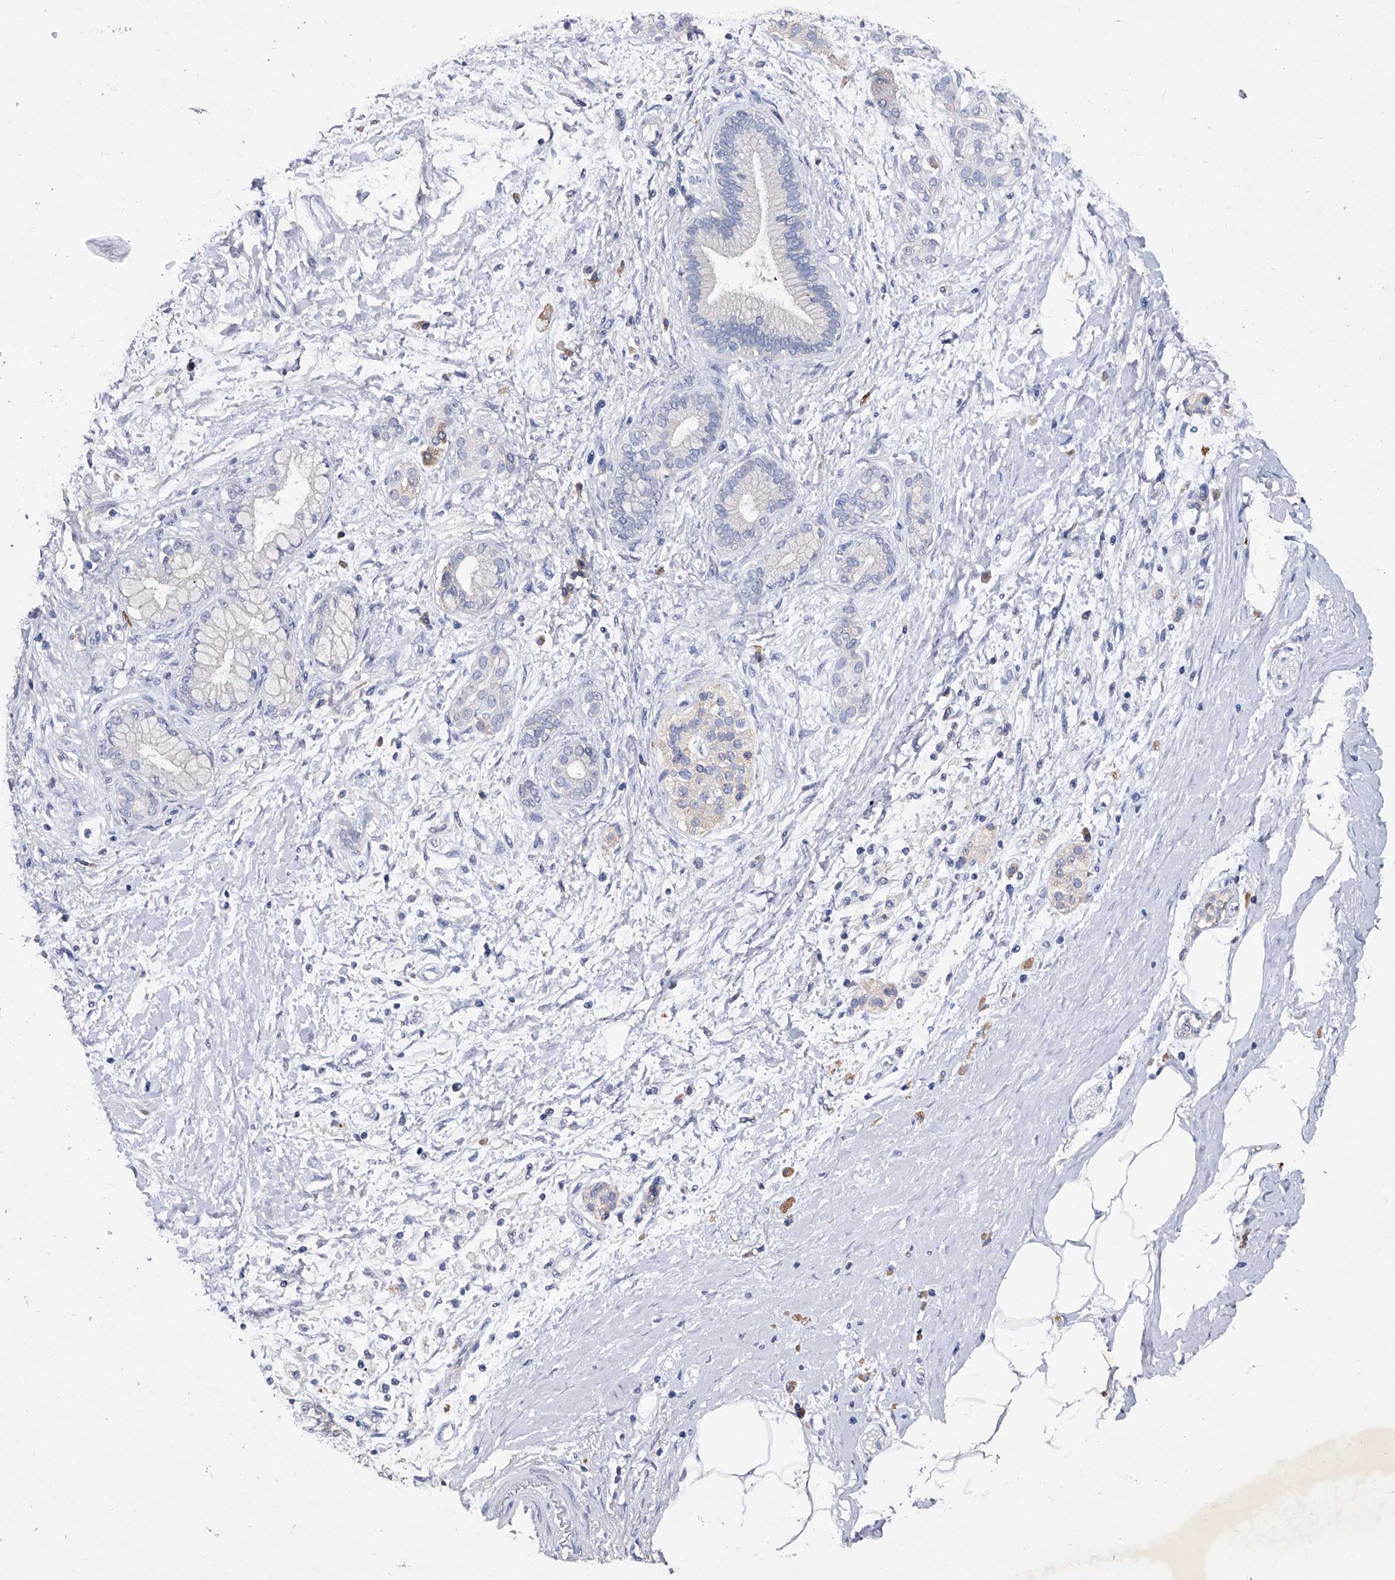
{"staining": {"intensity": "negative", "quantity": "none", "location": "none"}, "tissue": "pancreatic cancer", "cell_type": "Tumor cells", "image_type": "cancer", "snomed": [{"axis": "morphology", "description": "Adenocarcinoma, NOS"}, {"axis": "topography", "description": "Pancreas"}], "caption": "Immunohistochemistry histopathology image of neoplastic tissue: pancreatic adenocarcinoma stained with DAB displays no significant protein positivity in tumor cells.", "gene": "ASNS", "patient": {"sex": "male", "age": 58}}